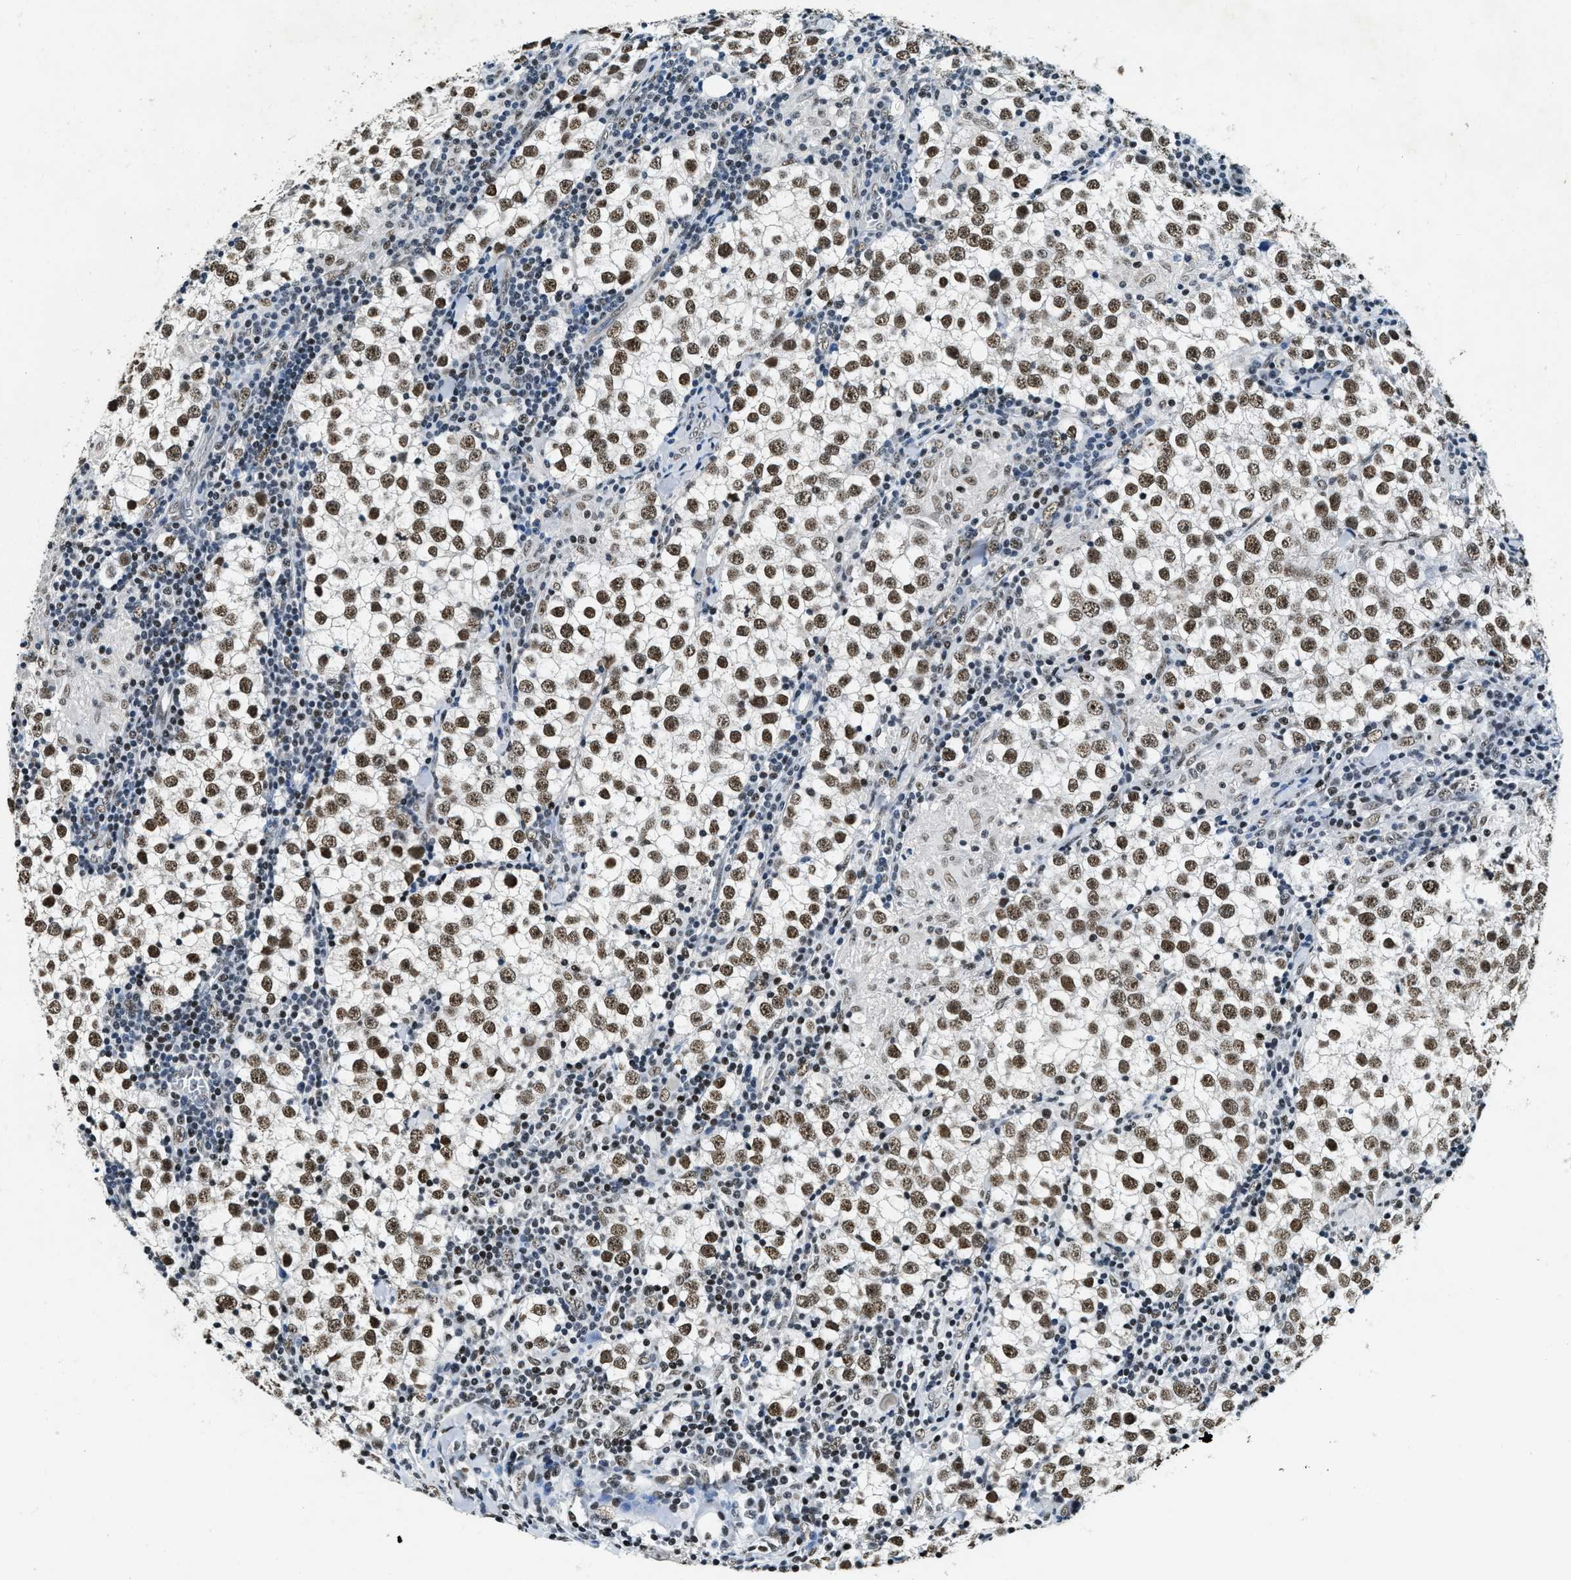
{"staining": {"intensity": "moderate", "quantity": ">75%", "location": "nuclear"}, "tissue": "testis cancer", "cell_type": "Tumor cells", "image_type": "cancer", "snomed": [{"axis": "morphology", "description": "Seminoma, NOS"}, {"axis": "morphology", "description": "Carcinoma, Embryonal, NOS"}, {"axis": "topography", "description": "Testis"}], "caption": "Immunohistochemistry micrograph of neoplastic tissue: human testis cancer (embryonal carcinoma) stained using IHC exhibits medium levels of moderate protein expression localized specifically in the nuclear of tumor cells, appearing as a nuclear brown color.", "gene": "CCNE1", "patient": {"sex": "male", "age": 36}}